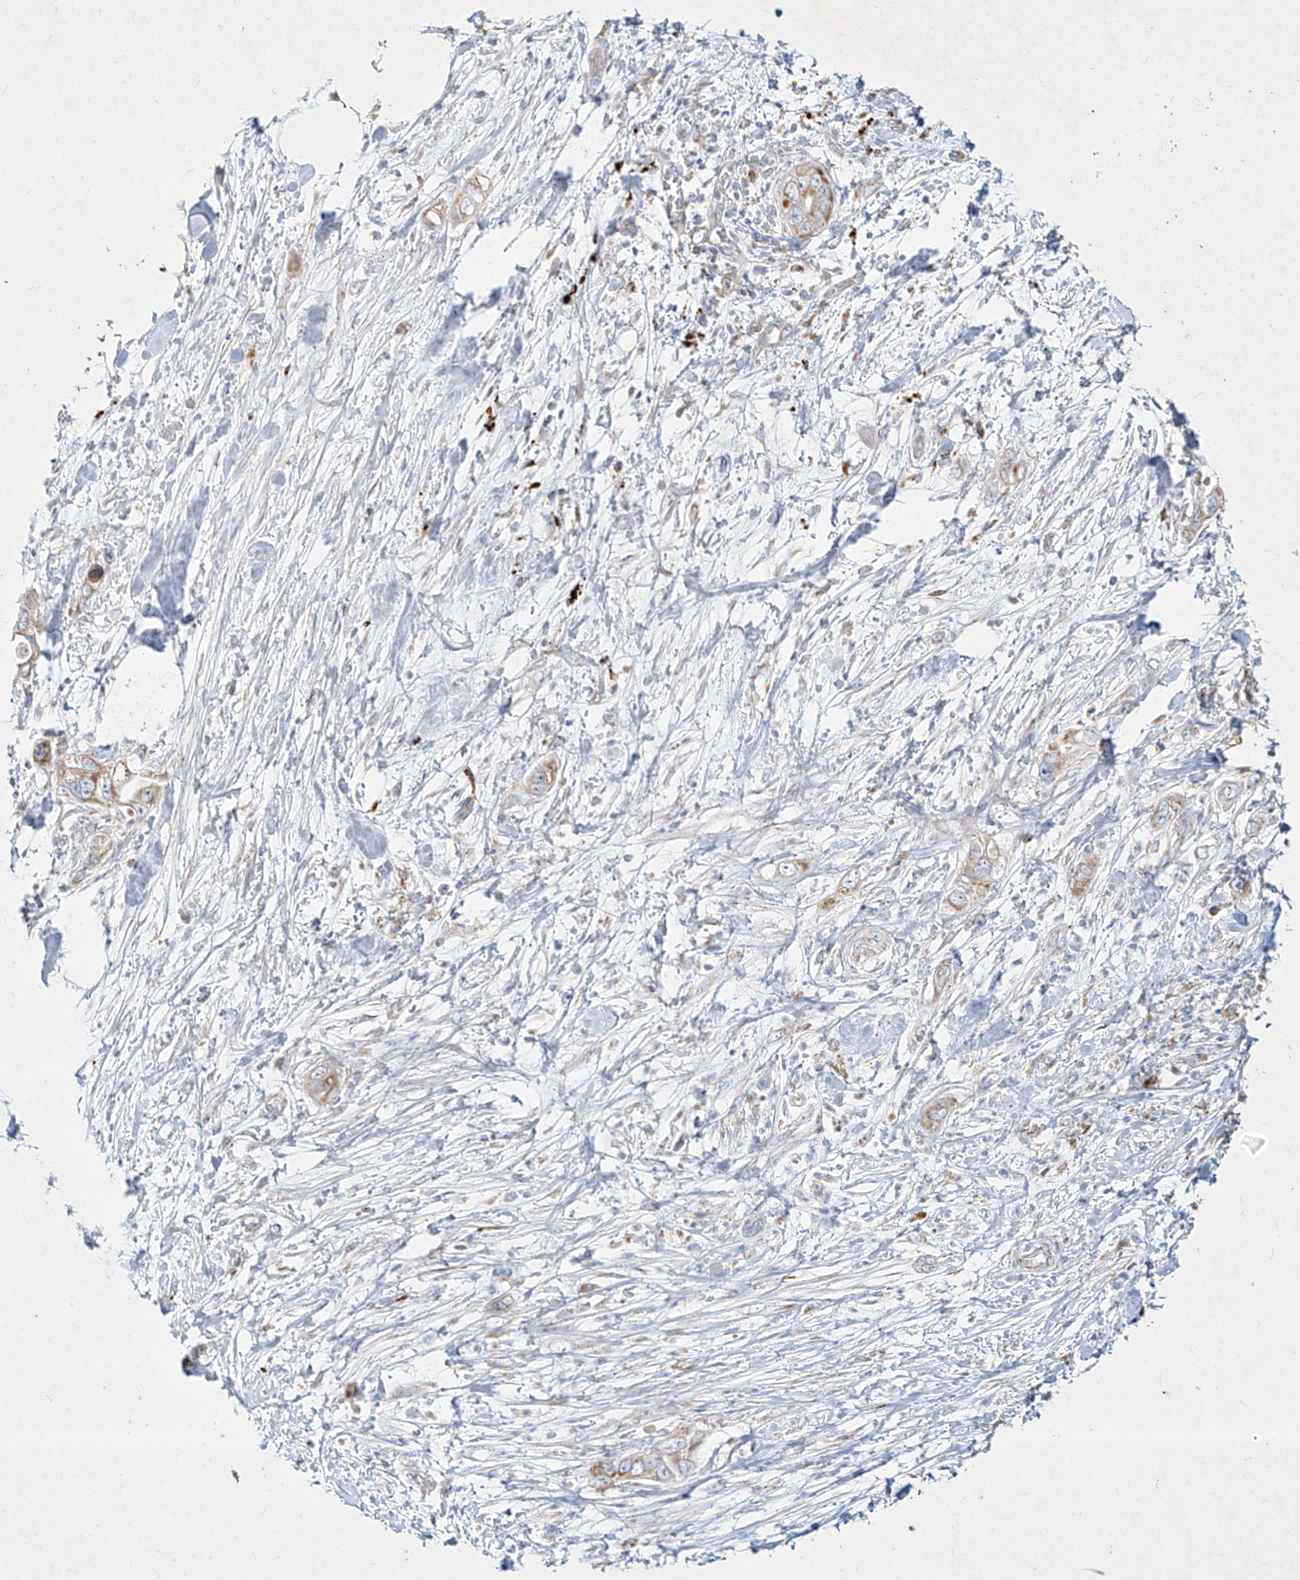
{"staining": {"intensity": "moderate", "quantity": "25%-75%", "location": "cytoplasmic/membranous"}, "tissue": "pancreatic cancer", "cell_type": "Tumor cells", "image_type": "cancer", "snomed": [{"axis": "morphology", "description": "Adenocarcinoma, NOS"}, {"axis": "topography", "description": "Pancreas"}], "caption": "Protein staining of adenocarcinoma (pancreatic) tissue displays moderate cytoplasmic/membranous expression in about 25%-75% of tumor cells. (IHC, brightfield microscopy, high magnification).", "gene": "MTX2", "patient": {"sex": "female", "age": 78}}